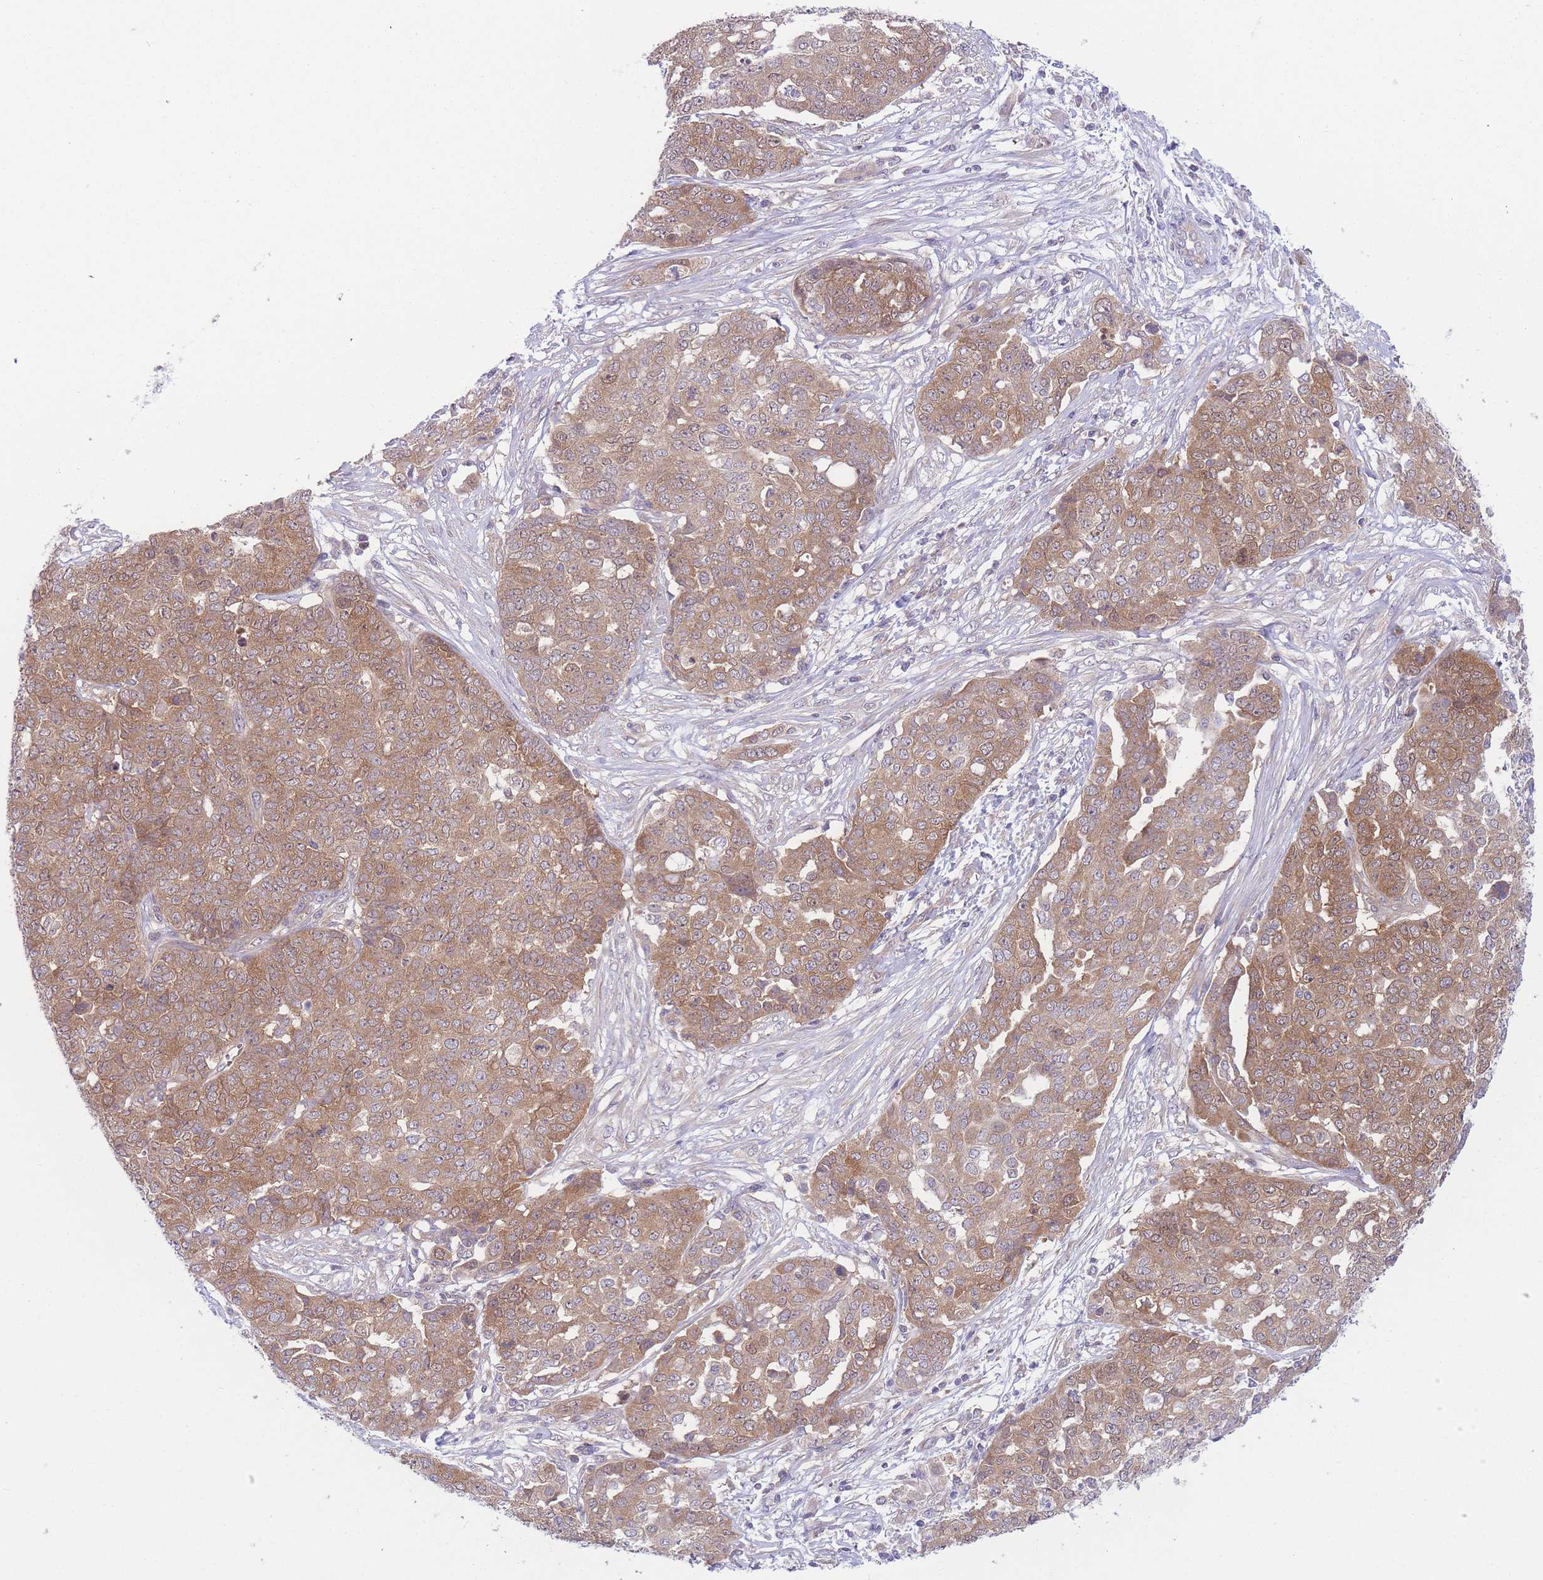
{"staining": {"intensity": "moderate", "quantity": ">75%", "location": "cytoplasmic/membranous"}, "tissue": "ovarian cancer", "cell_type": "Tumor cells", "image_type": "cancer", "snomed": [{"axis": "morphology", "description": "Cystadenocarcinoma, serous, NOS"}, {"axis": "topography", "description": "Soft tissue"}, {"axis": "topography", "description": "Ovary"}], "caption": "Ovarian serous cystadenocarcinoma was stained to show a protein in brown. There is medium levels of moderate cytoplasmic/membranous positivity in about >75% of tumor cells.", "gene": "PFDN6", "patient": {"sex": "female", "age": 57}}